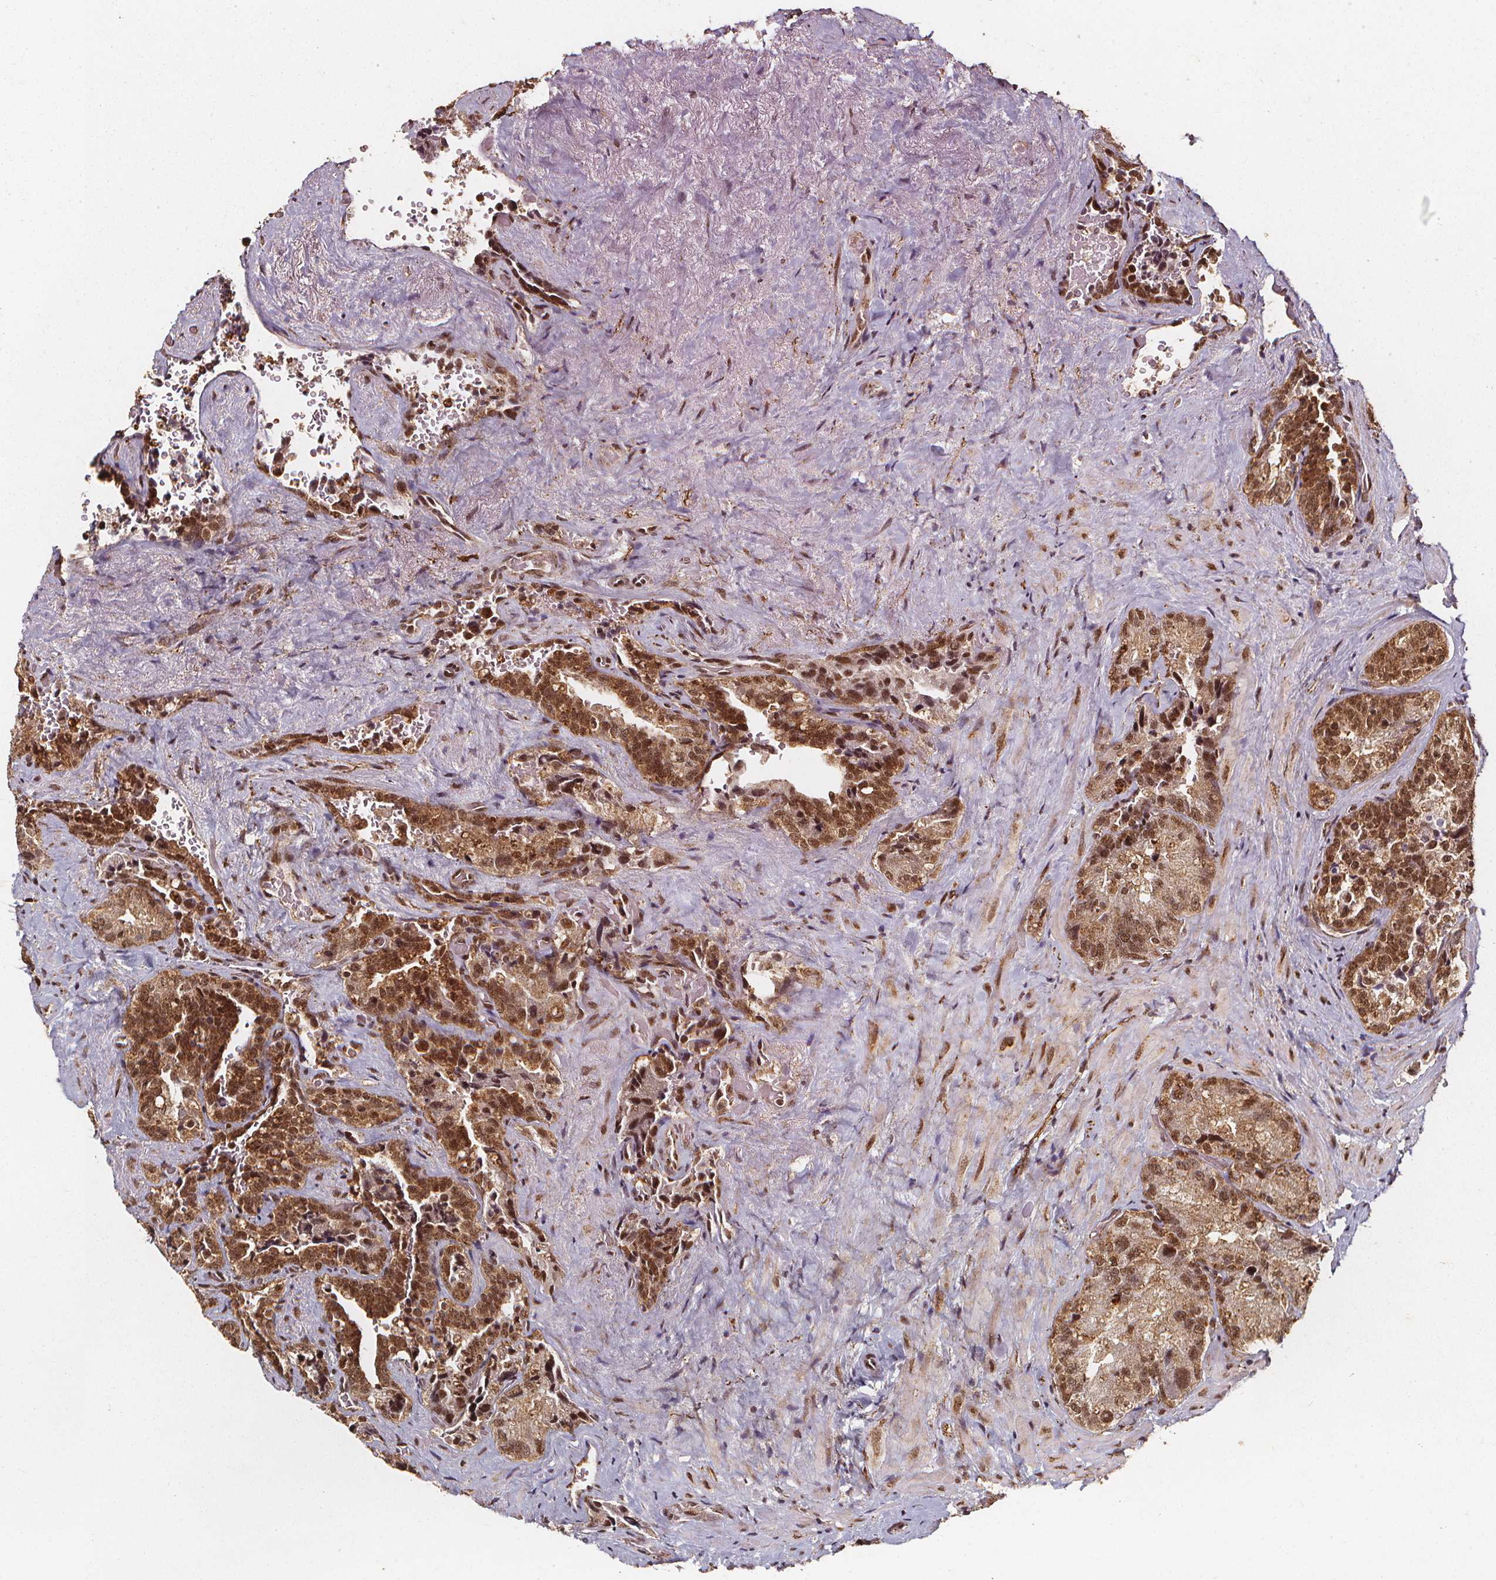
{"staining": {"intensity": "moderate", "quantity": ">75%", "location": "cytoplasmic/membranous,nuclear"}, "tissue": "seminal vesicle", "cell_type": "Glandular cells", "image_type": "normal", "snomed": [{"axis": "morphology", "description": "Normal tissue, NOS"}, {"axis": "topography", "description": "Seminal veicle"}], "caption": "This photomicrograph exhibits benign seminal vesicle stained with IHC to label a protein in brown. The cytoplasmic/membranous,nuclear of glandular cells show moderate positivity for the protein. Nuclei are counter-stained blue.", "gene": "SMN1", "patient": {"sex": "male", "age": 69}}